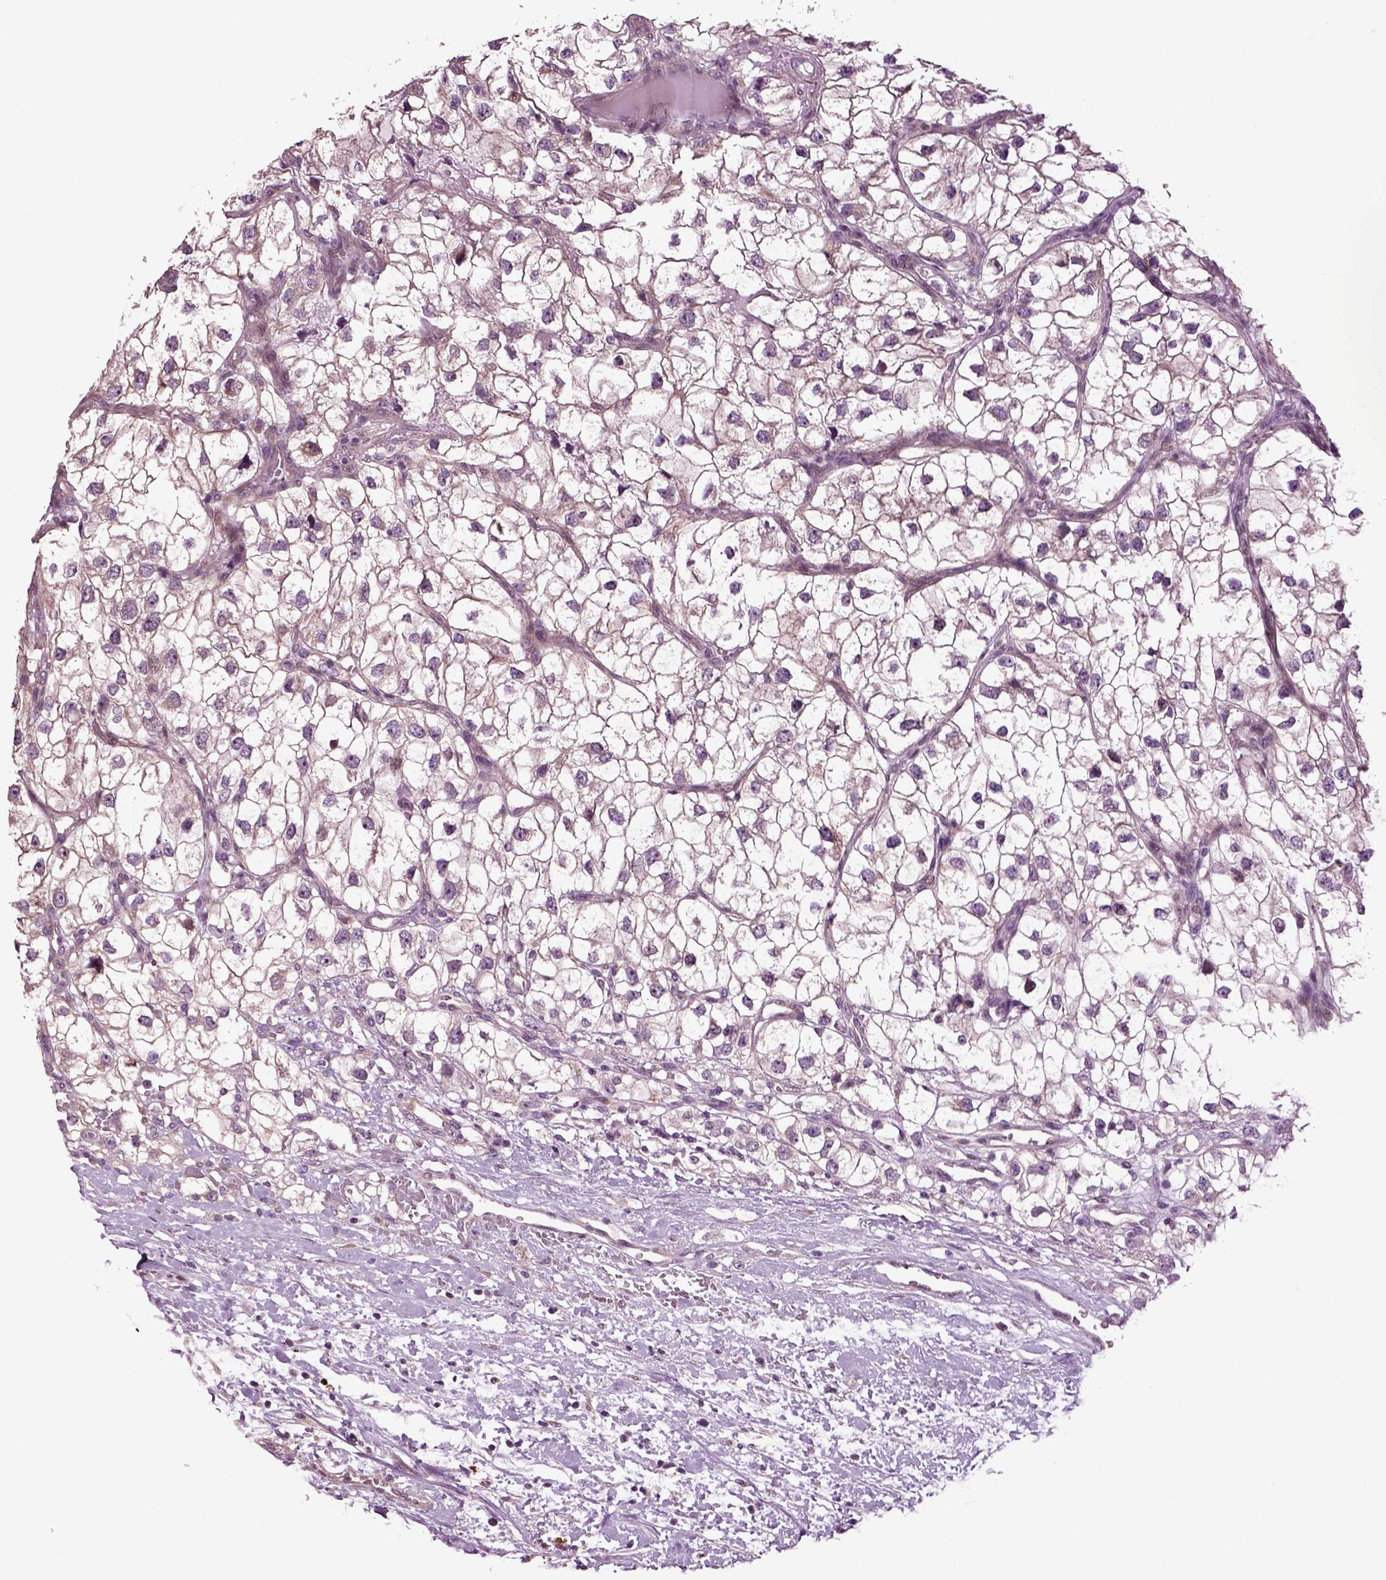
{"staining": {"intensity": "negative", "quantity": "none", "location": "none"}, "tissue": "renal cancer", "cell_type": "Tumor cells", "image_type": "cancer", "snomed": [{"axis": "morphology", "description": "Adenocarcinoma, NOS"}, {"axis": "topography", "description": "Kidney"}], "caption": "The immunohistochemistry (IHC) photomicrograph has no significant staining in tumor cells of renal cancer tissue. (DAB immunohistochemistry (IHC) with hematoxylin counter stain).", "gene": "HAGHL", "patient": {"sex": "male", "age": 59}}